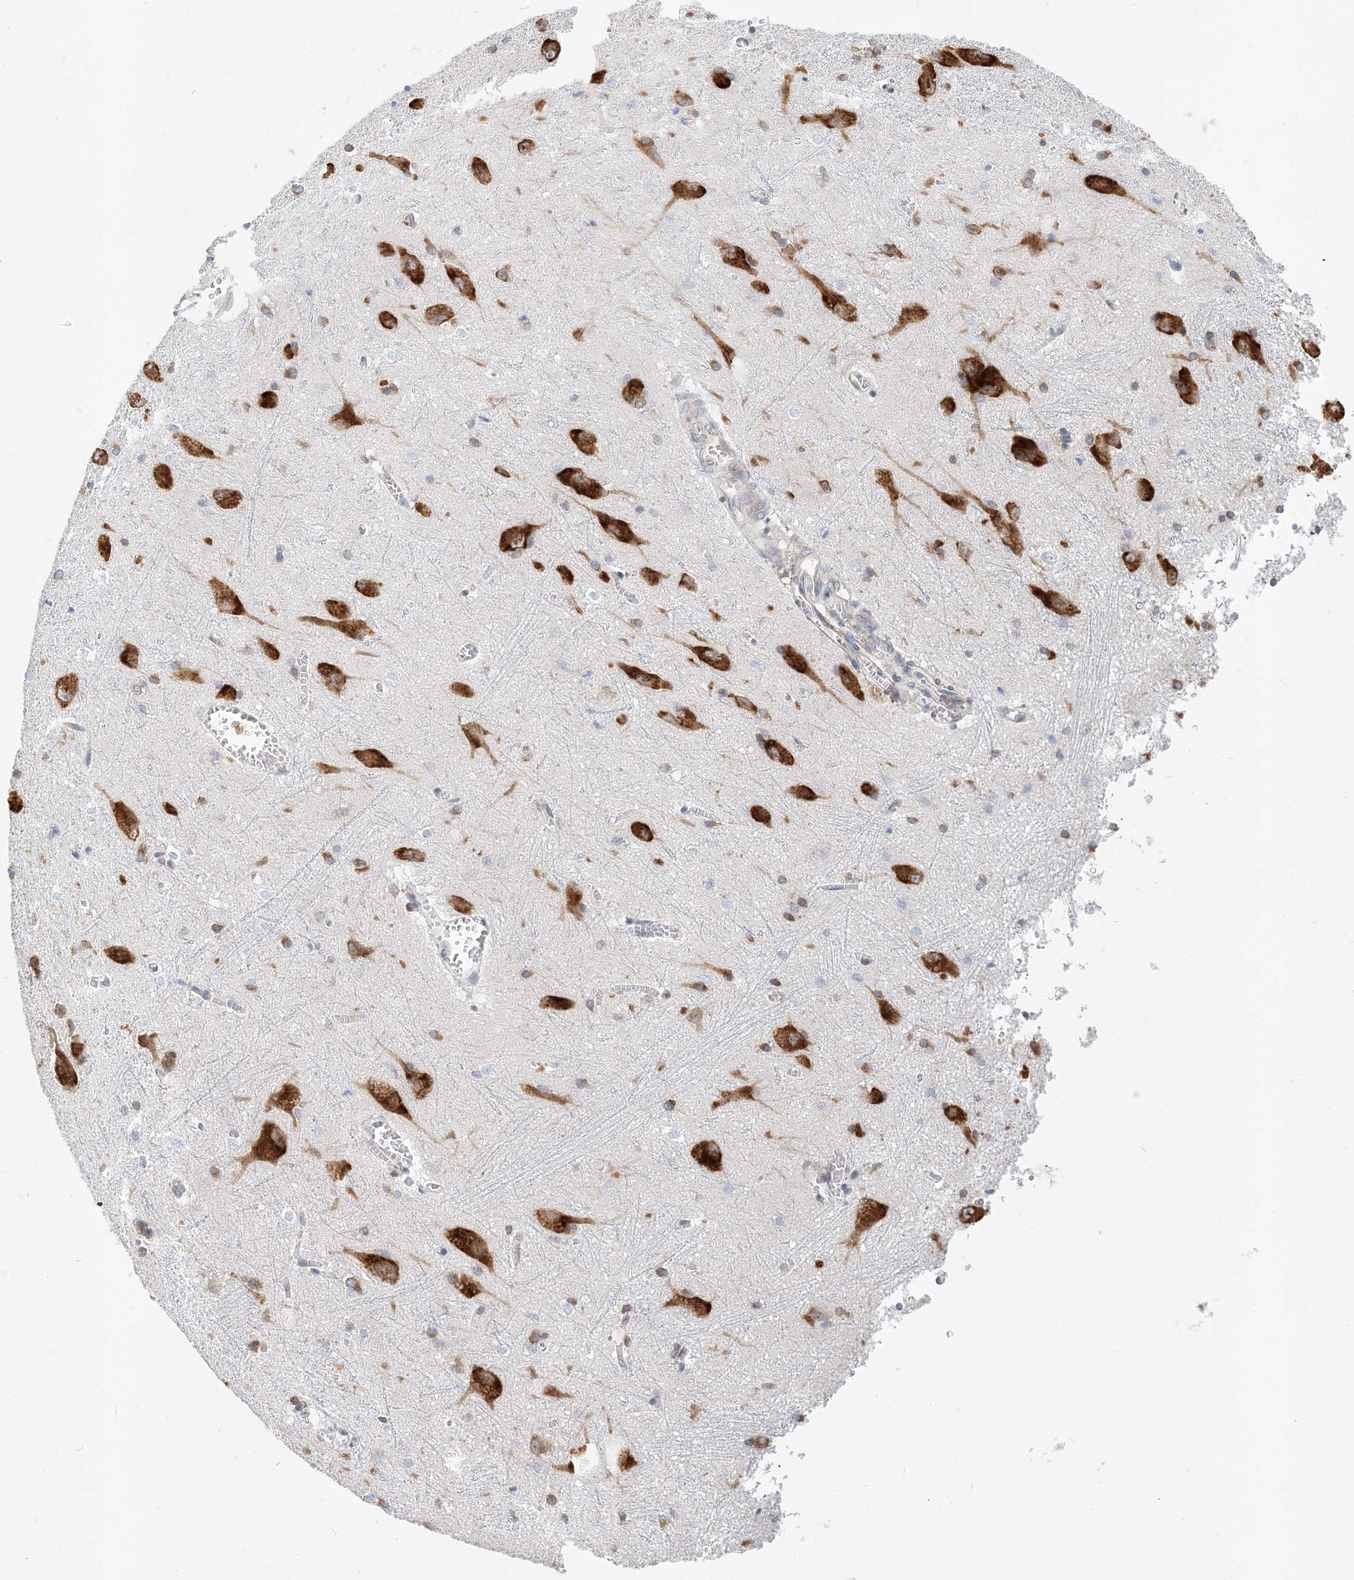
{"staining": {"intensity": "moderate", "quantity": "<25%", "location": "cytoplasmic/membranous"}, "tissue": "caudate", "cell_type": "Glial cells", "image_type": "normal", "snomed": [{"axis": "morphology", "description": "Normal tissue, NOS"}, {"axis": "topography", "description": "Lateral ventricle wall"}], "caption": "High-power microscopy captured an IHC histopathology image of unremarkable caudate, revealing moderate cytoplasmic/membranous positivity in about <25% of glial cells. (DAB (3,3'-diaminobenzidine) IHC, brown staining for protein, blue staining for nuclei).", "gene": "LARP4B", "patient": {"sex": "male", "age": 37}}